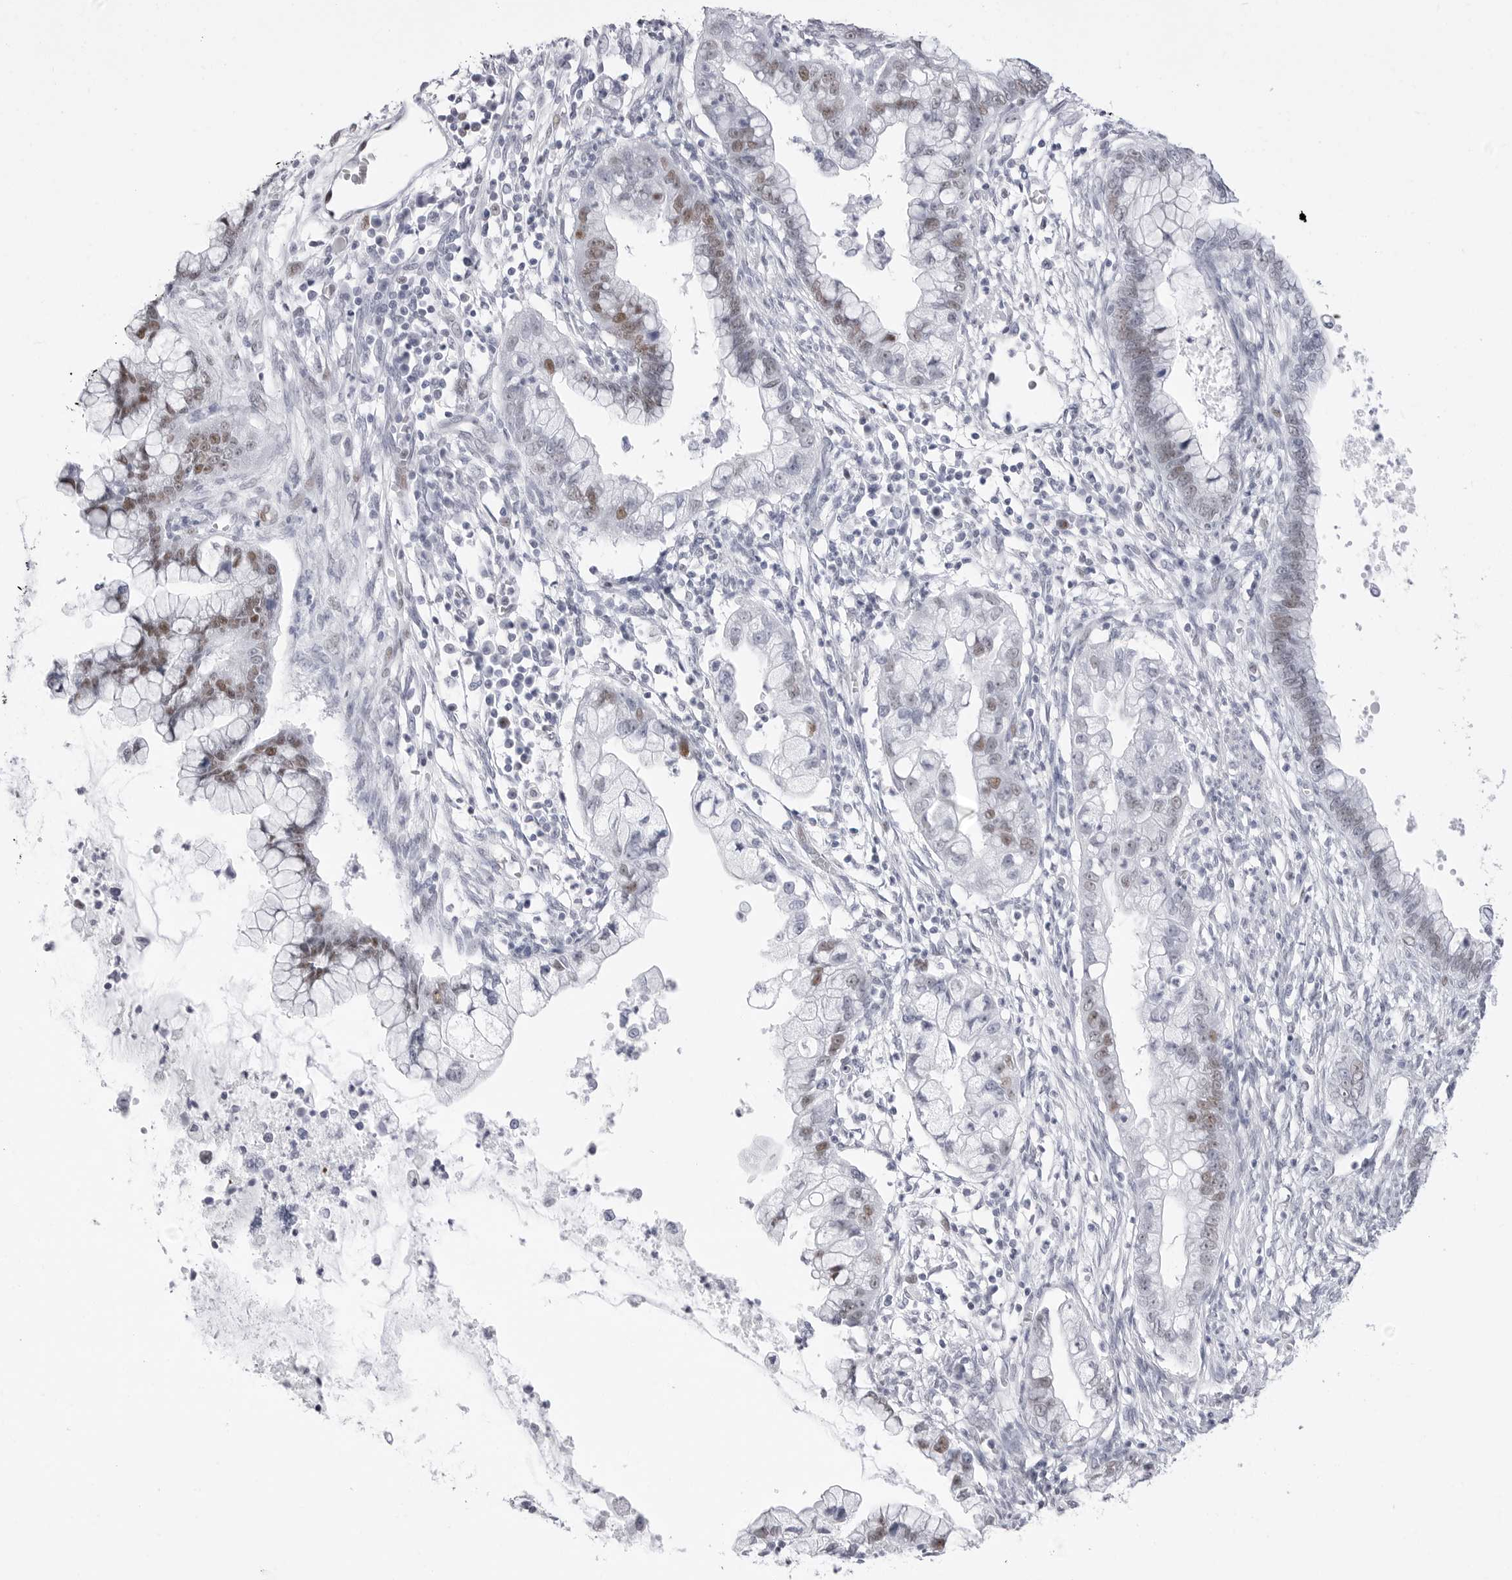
{"staining": {"intensity": "strong", "quantity": "25%-75%", "location": "nuclear"}, "tissue": "cervical cancer", "cell_type": "Tumor cells", "image_type": "cancer", "snomed": [{"axis": "morphology", "description": "Adenocarcinoma, NOS"}, {"axis": "topography", "description": "Cervix"}], "caption": "Cervical cancer was stained to show a protein in brown. There is high levels of strong nuclear positivity in about 25%-75% of tumor cells. The staining was performed using DAB (3,3'-diaminobenzidine) to visualize the protein expression in brown, while the nuclei were stained in blue with hematoxylin (Magnification: 20x).", "gene": "NASP", "patient": {"sex": "female", "age": 44}}